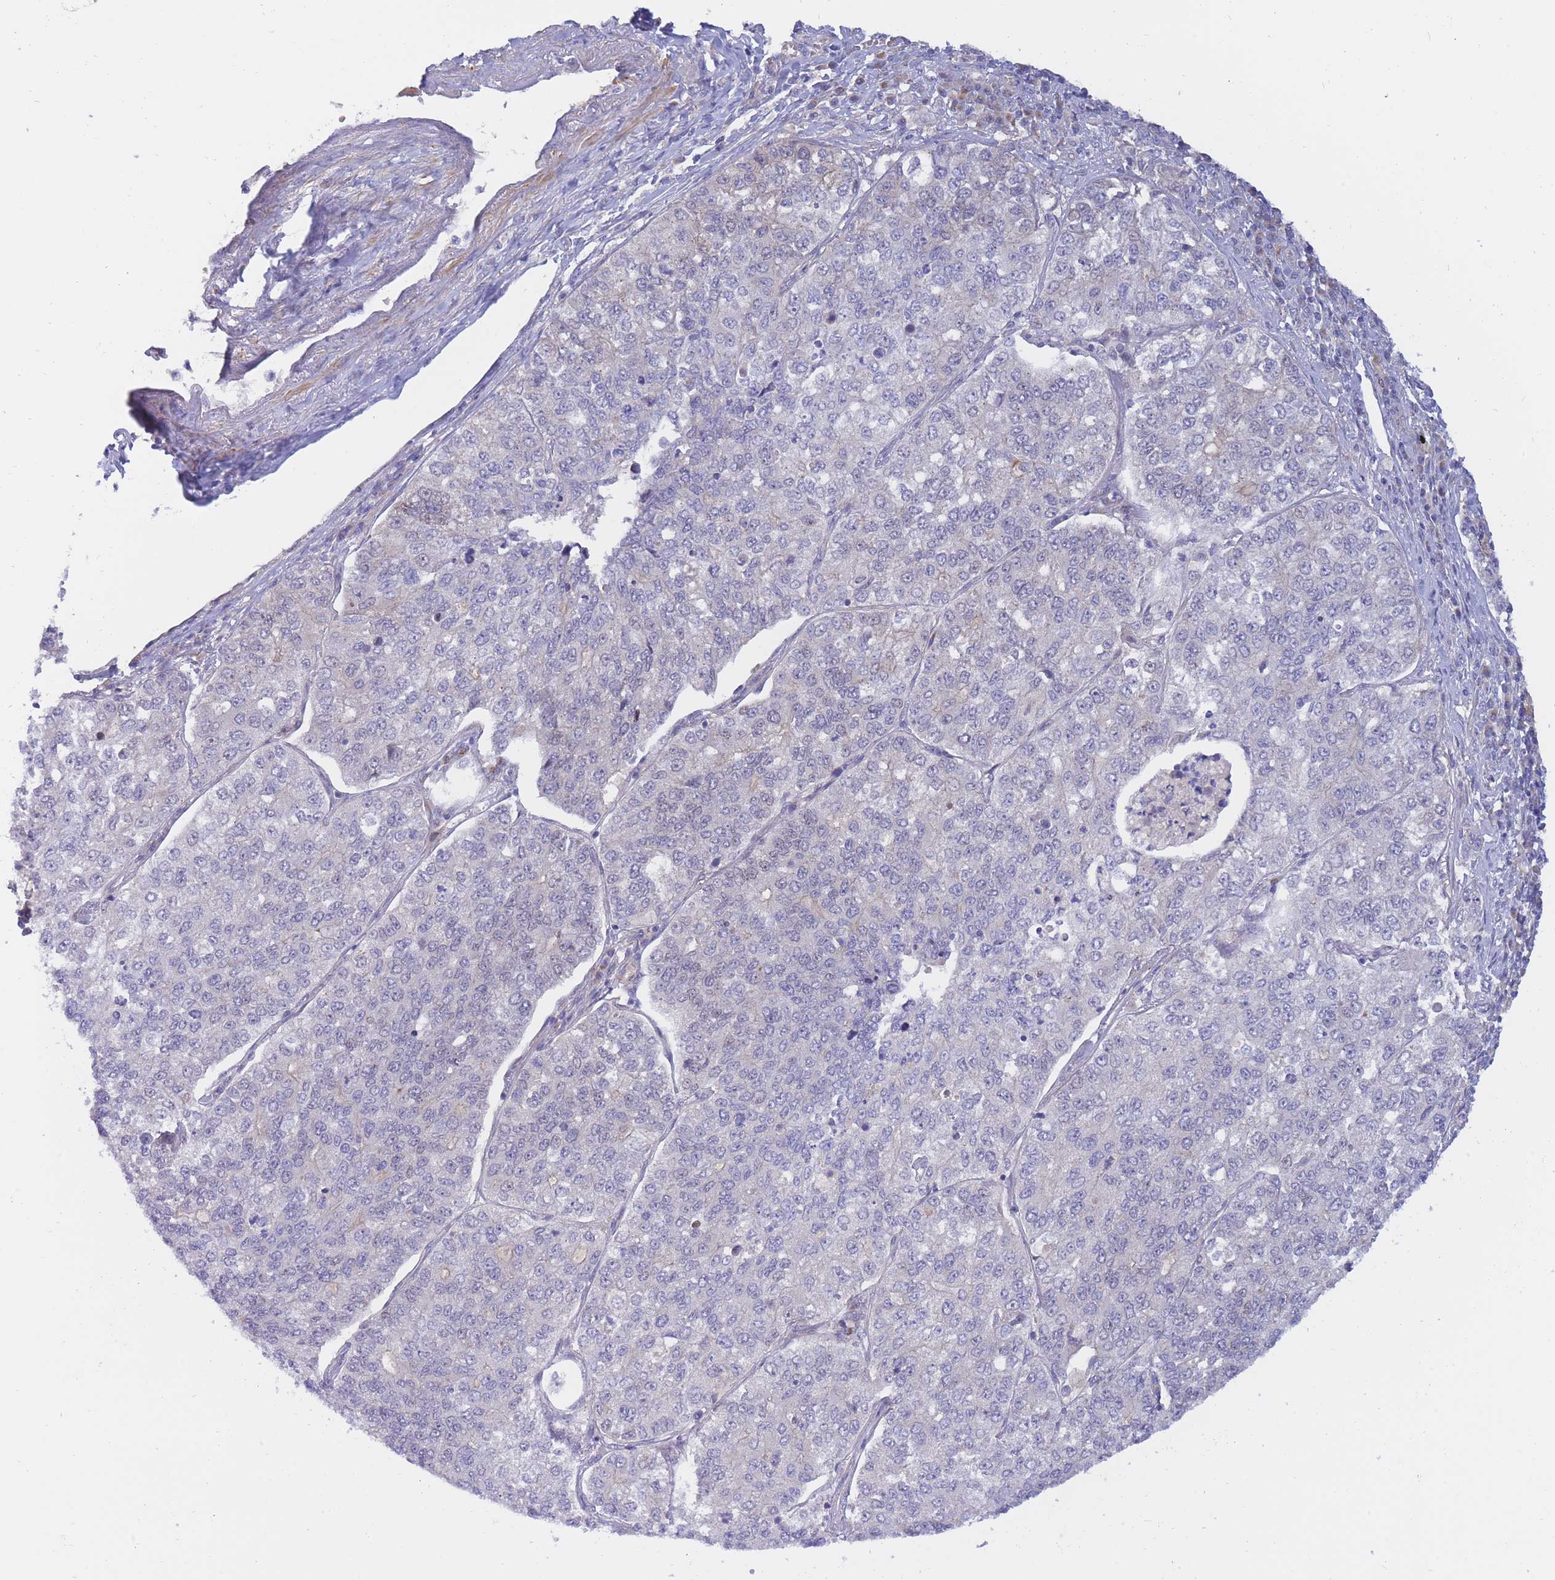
{"staining": {"intensity": "negative", "quantity": "none", "location": "none"}, "tissue": "lung cancer", "cell_type": "Tumor cells", "image_type": "cancer", "snomed": [{"axis": "morphology", "description": "Adenocarcinoma, NOS"}, {"axis": "topography", "description": "Lung"}], "caption": "Immunohistochemistry micrograph of human lung cancer (adenocarcinoma) stained for a protein (brown), which shows no positivity in tumor cells.", "gene": "APOL4", "patient": {"sex": "male", "age": 49}}